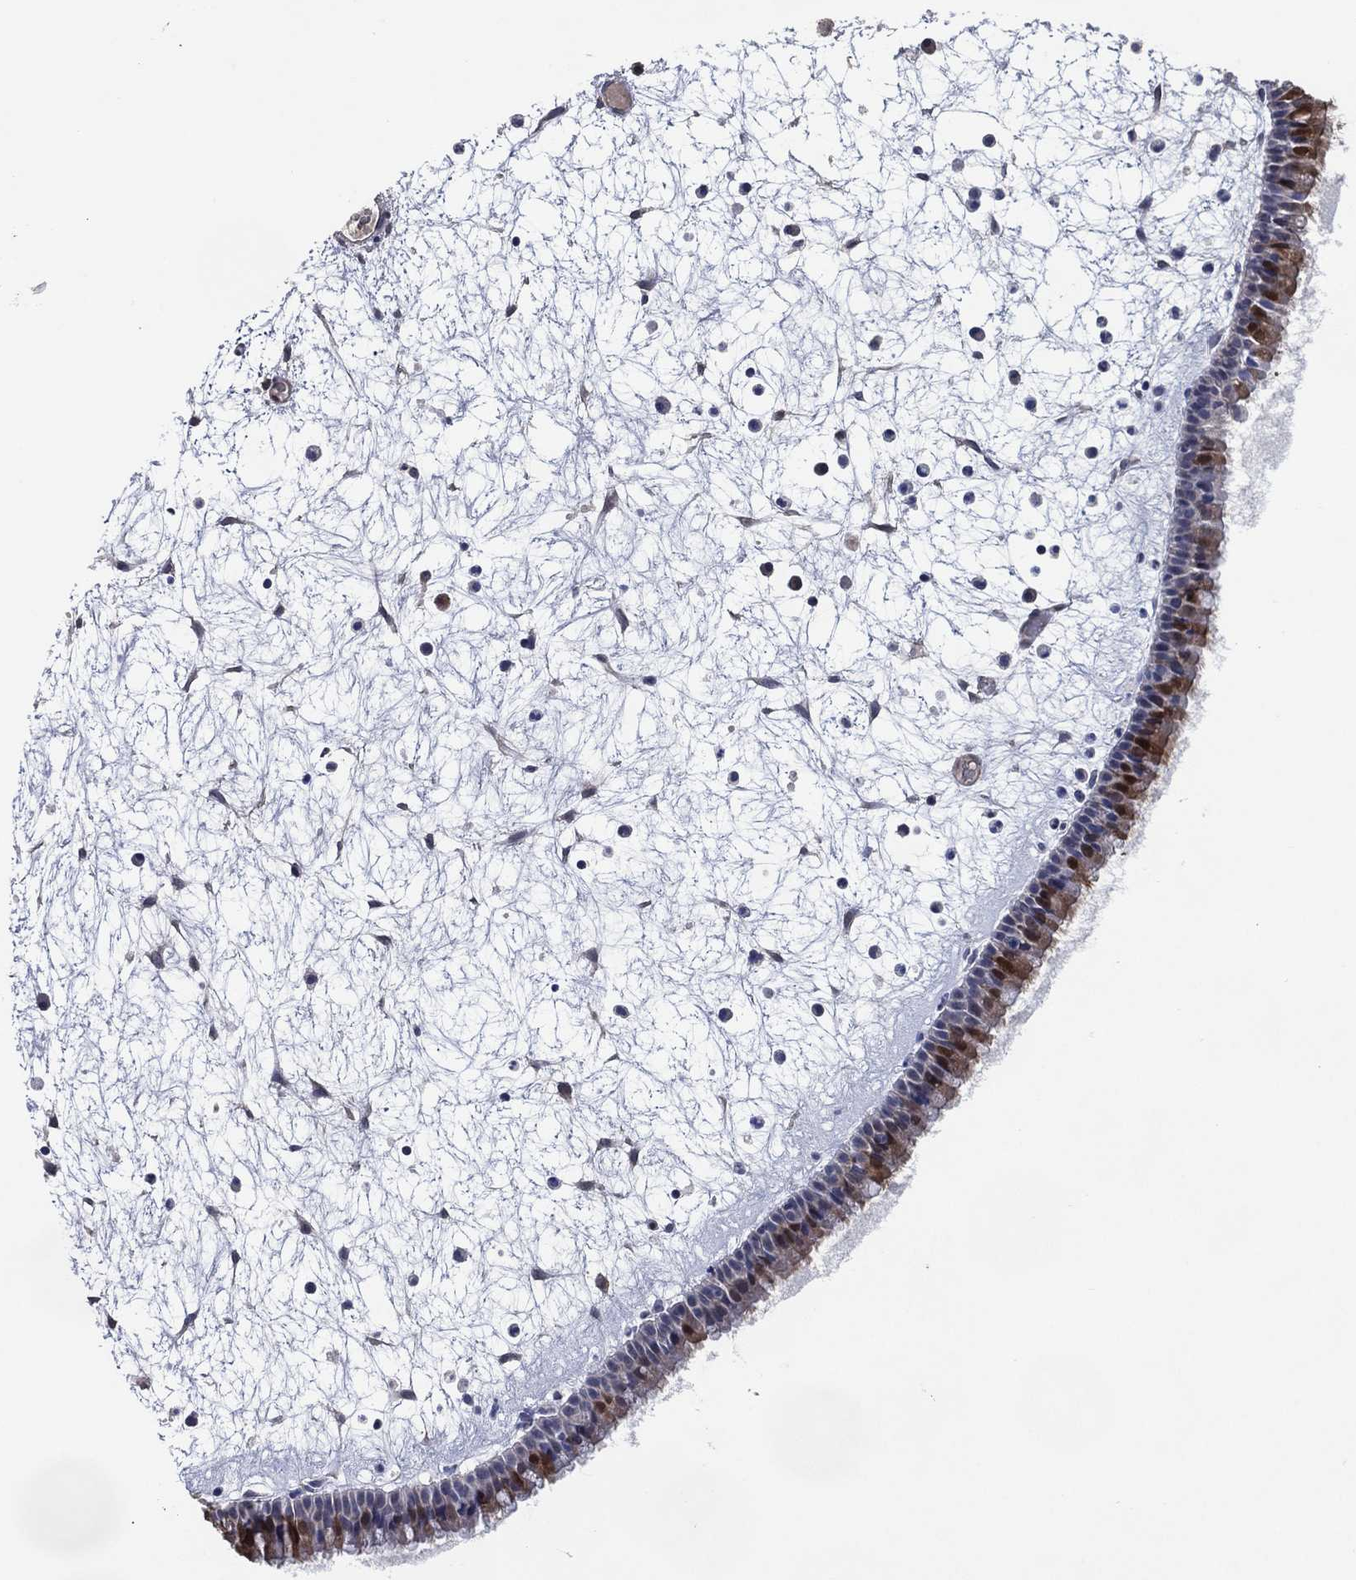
{"staining": {"intensity": "moderate", "quantity": "25%-75%", "location": "cytoplasmic/membranous,nuclear"}, "tissue": "nasopharynx", "cell_type": "Respiratory epithelial cells", "image_type": "normal", "snomed": [{"axis": "morphology", "description": "Normal tissue, NOS"}, {"axis": "topography", "description": "Nasopharynx"}], "caption": "A brown stain labels moderate cytoplasmic/membranous,nuclear expression of a protein in respiratory epithelial cells of unremarkable human nasopharynx. The protein of interest is stained brown, and the nuclei are stained in blue (DAB IHC with brightfield microscopy, high magnification).", "gene": "AK1", "patient": {"sex": "male", "age": 58}}